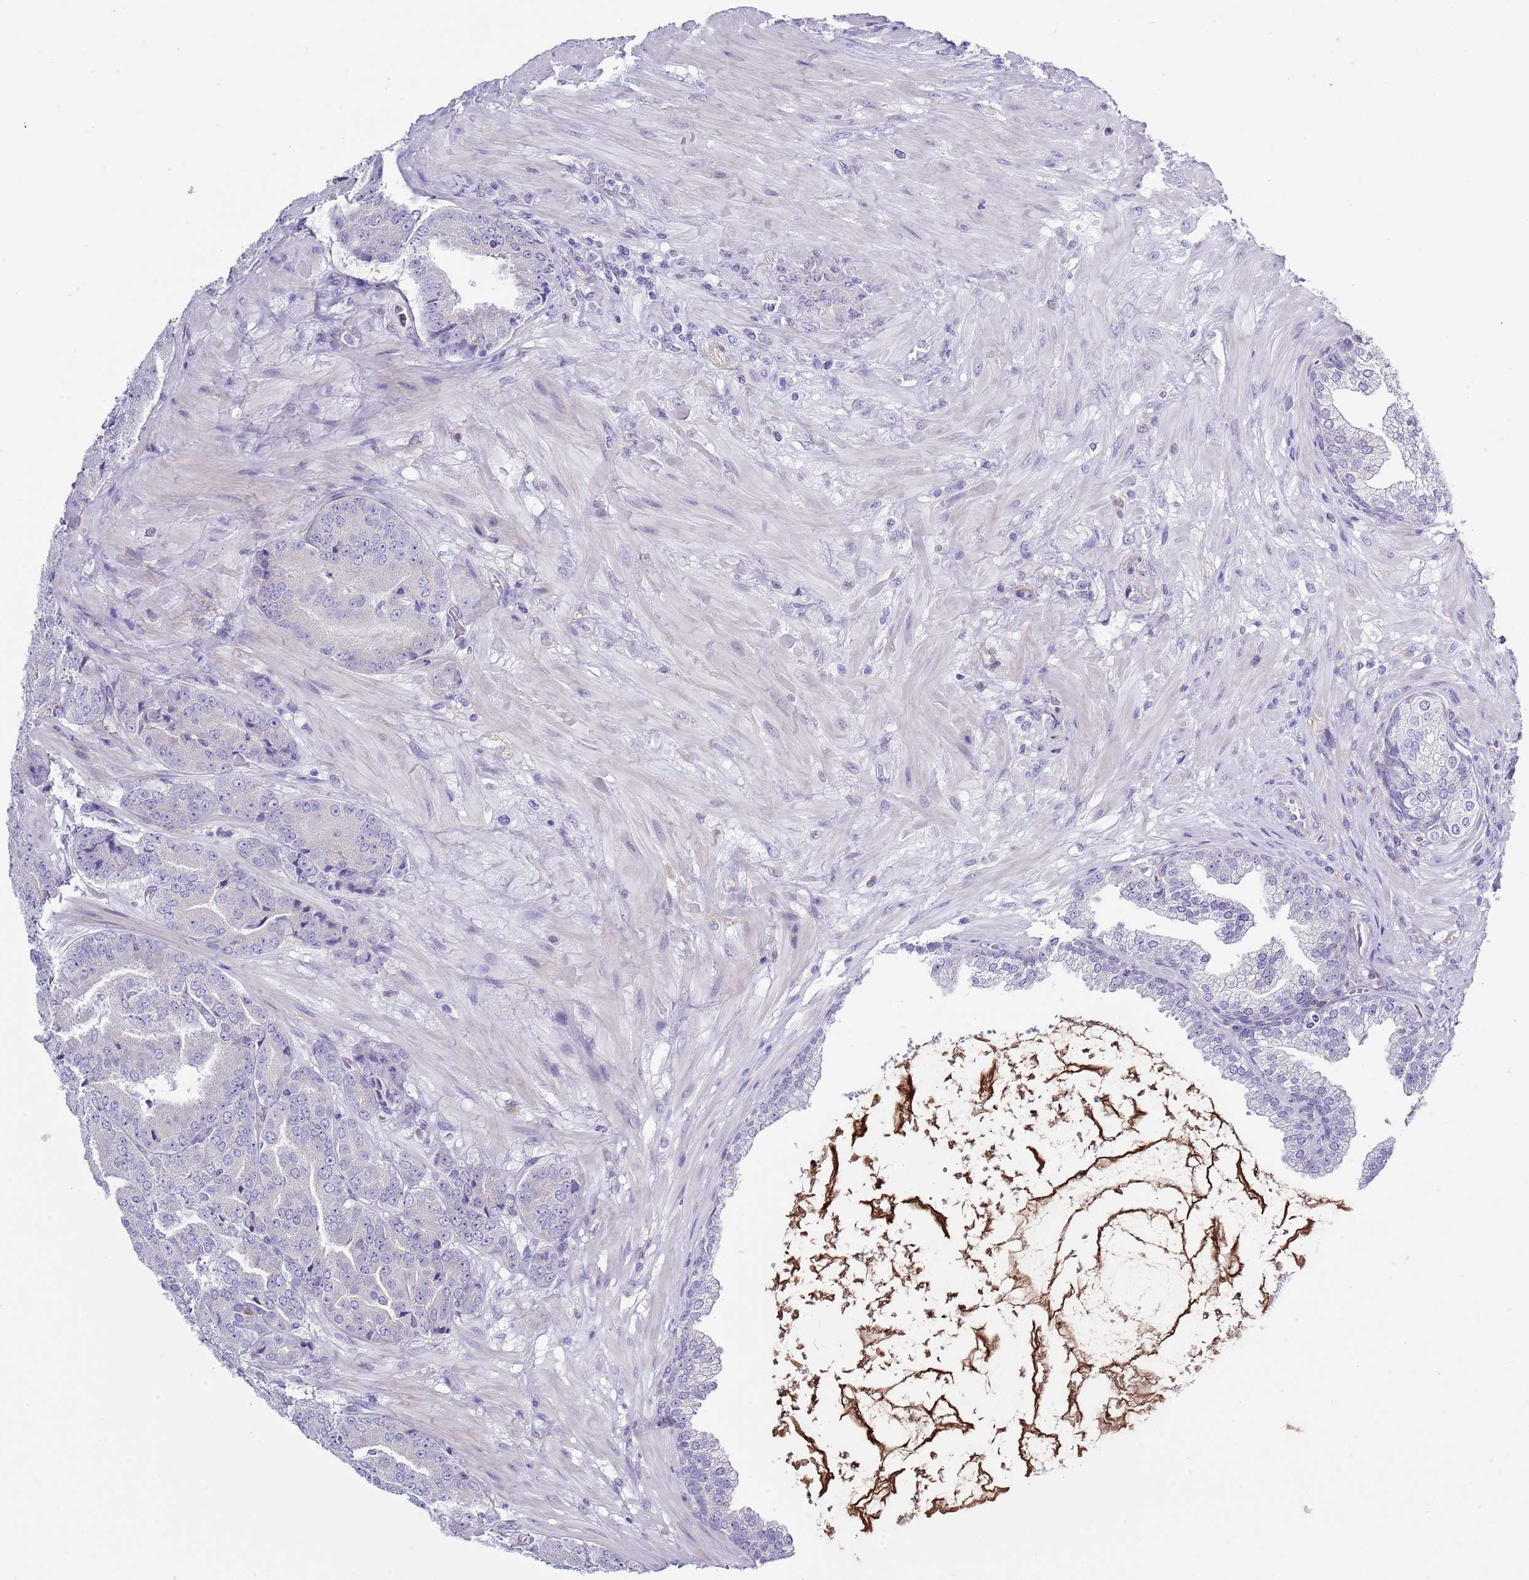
{"staining": {"intensity": "negative", "quantity": "none", "location": "none"}, "tissue": "prostate cancer", "cell_type": "Tumor cells", "image_type": "cancer", "snomed": [{"axis": "morphology", "description": "Adenocarcinoma, High grade"}, {"axis": "topography", "description": "Prostate"}], "caption": "A histopathology image of human prostate cancer (adenocarcinoma (high-grade)) is negative for staining in tumor cells.", "gene": "ZFP2", "patient": {"sex": "male", "age": 63}}